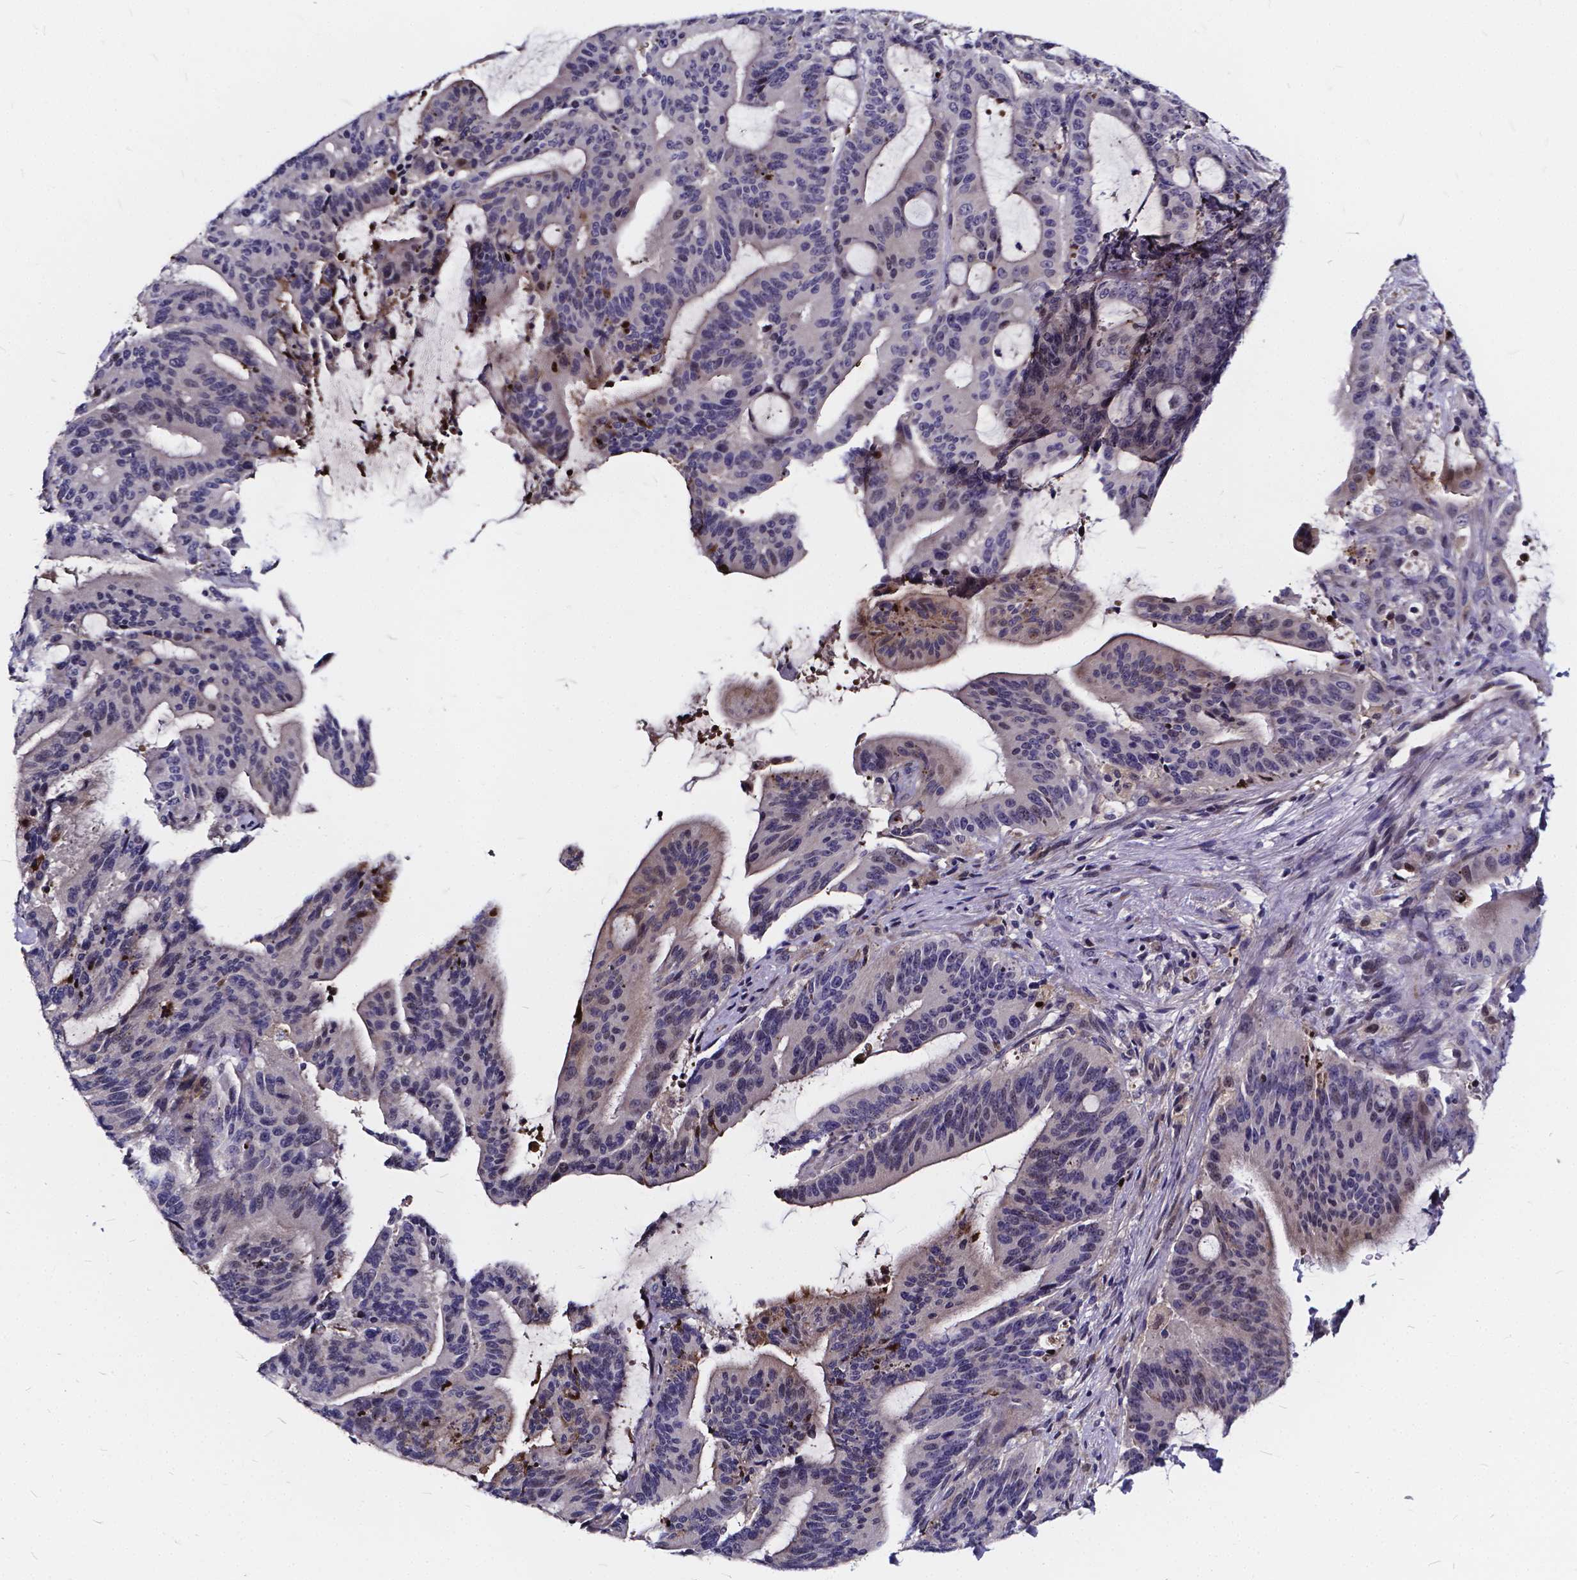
{"staining": {"intensity": "weak", "quantity": "<25%", "location": "cytoplasmic/membranous"}, "tissue": "liver cancer", "cell_type": "Tumor cells", "image_type": "cancer", "snomed": [{"axis": "morphology", "description": "Cholangiocarcinoma"}, {"axis": "topography", "description": "Liver"}], "caption": "High power microscopy histopathology image of an immunohistochemistry (IHC) micrograph of cholangiocarcinoma (liver), revealing no significant expression in tumor cells. (Immunohistochemistry (ihc), brightfield microscopy, high magnification).", "gene": "SOWAHA", "patient": {"sex": "female", "age": 73}}